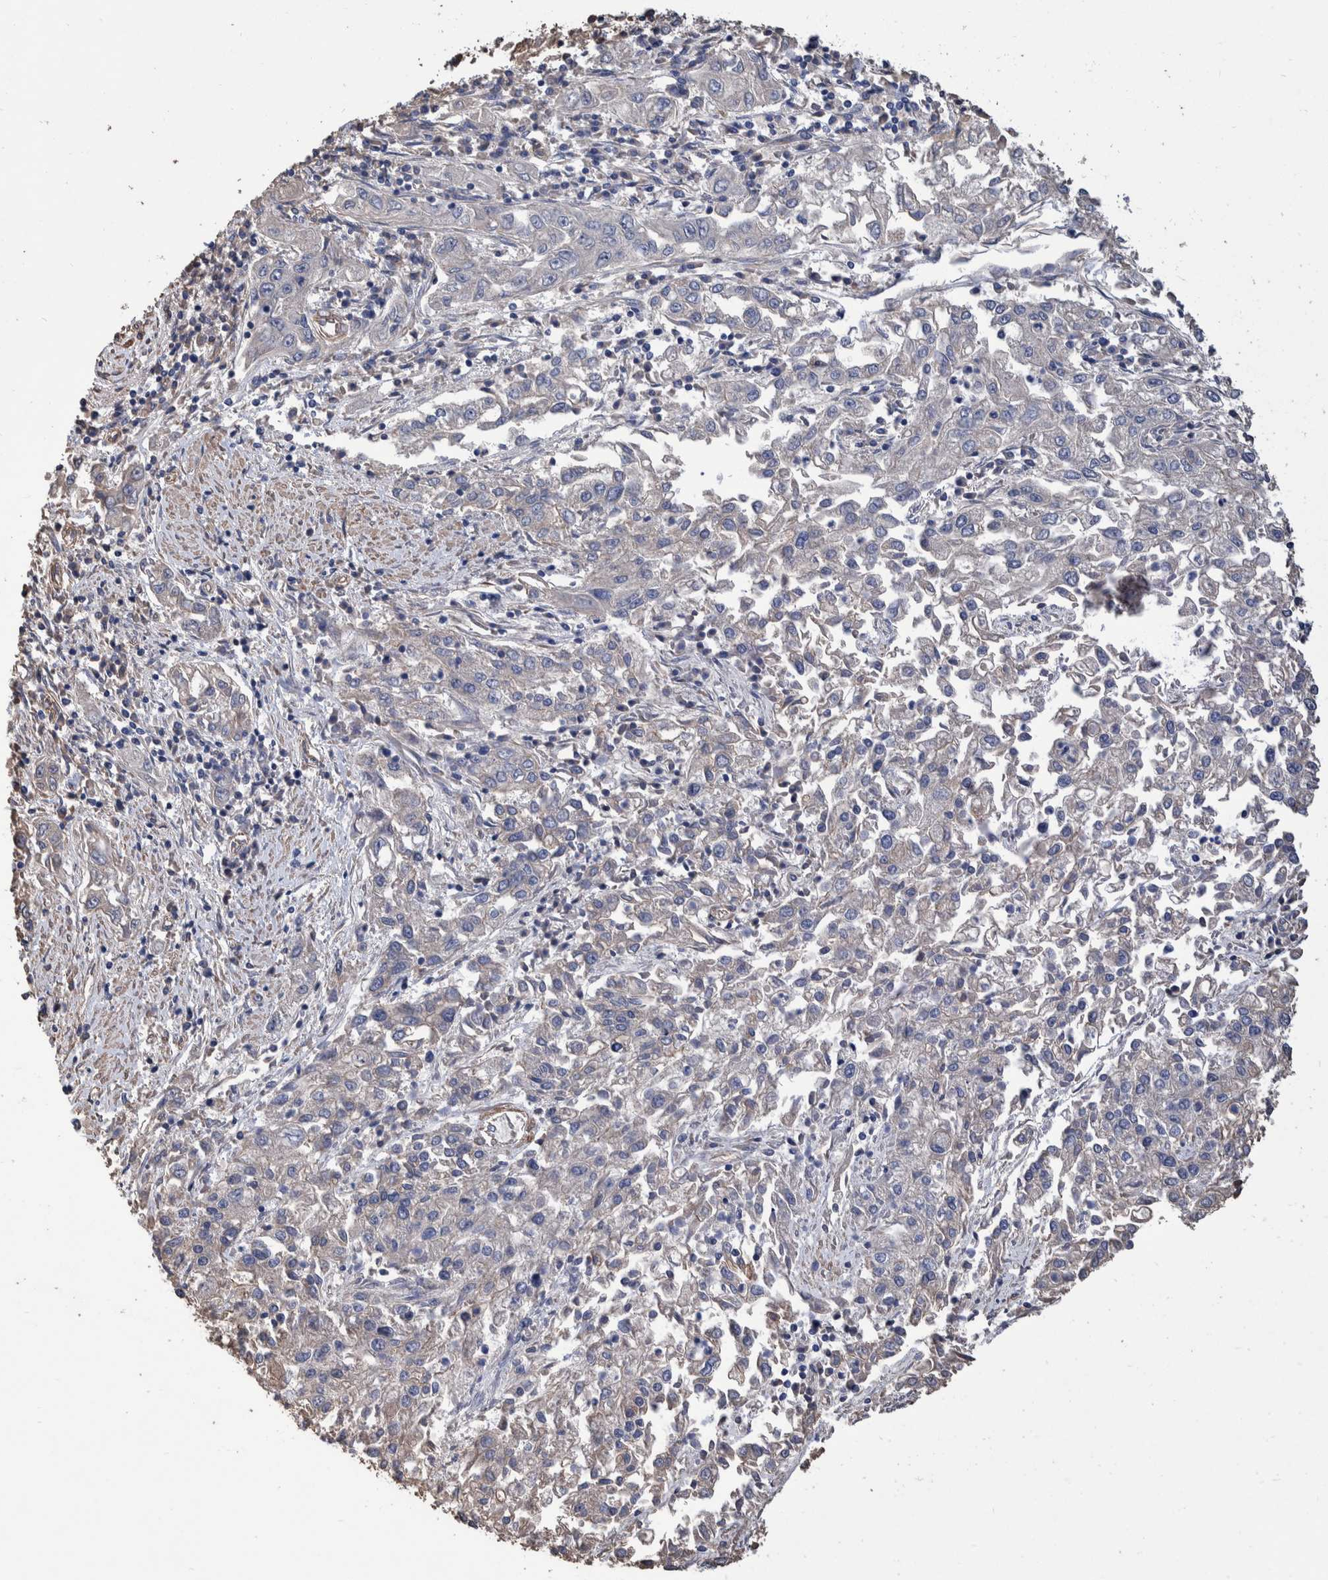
{"staining": {"intensity": "negative", "quantity": "none", "location": "none"}, "tissue": "endometrial cancer", "cell_type": "Tumor cells", "image_type": "cancer", "snomed": [{"axis": "morphology", "description": "Adenocarcinoma, NOS"}, {"axis": "topography", "description": "Endometrium"}], "caption": "IHC image of neoplastic tissue: human endometrial cancer (adenocarcinoma) stained with DAB displays no significant protein positivity in tumor cells.", "gene": "SLC45A4", "patient": {"sex": "female", "age": 49}}